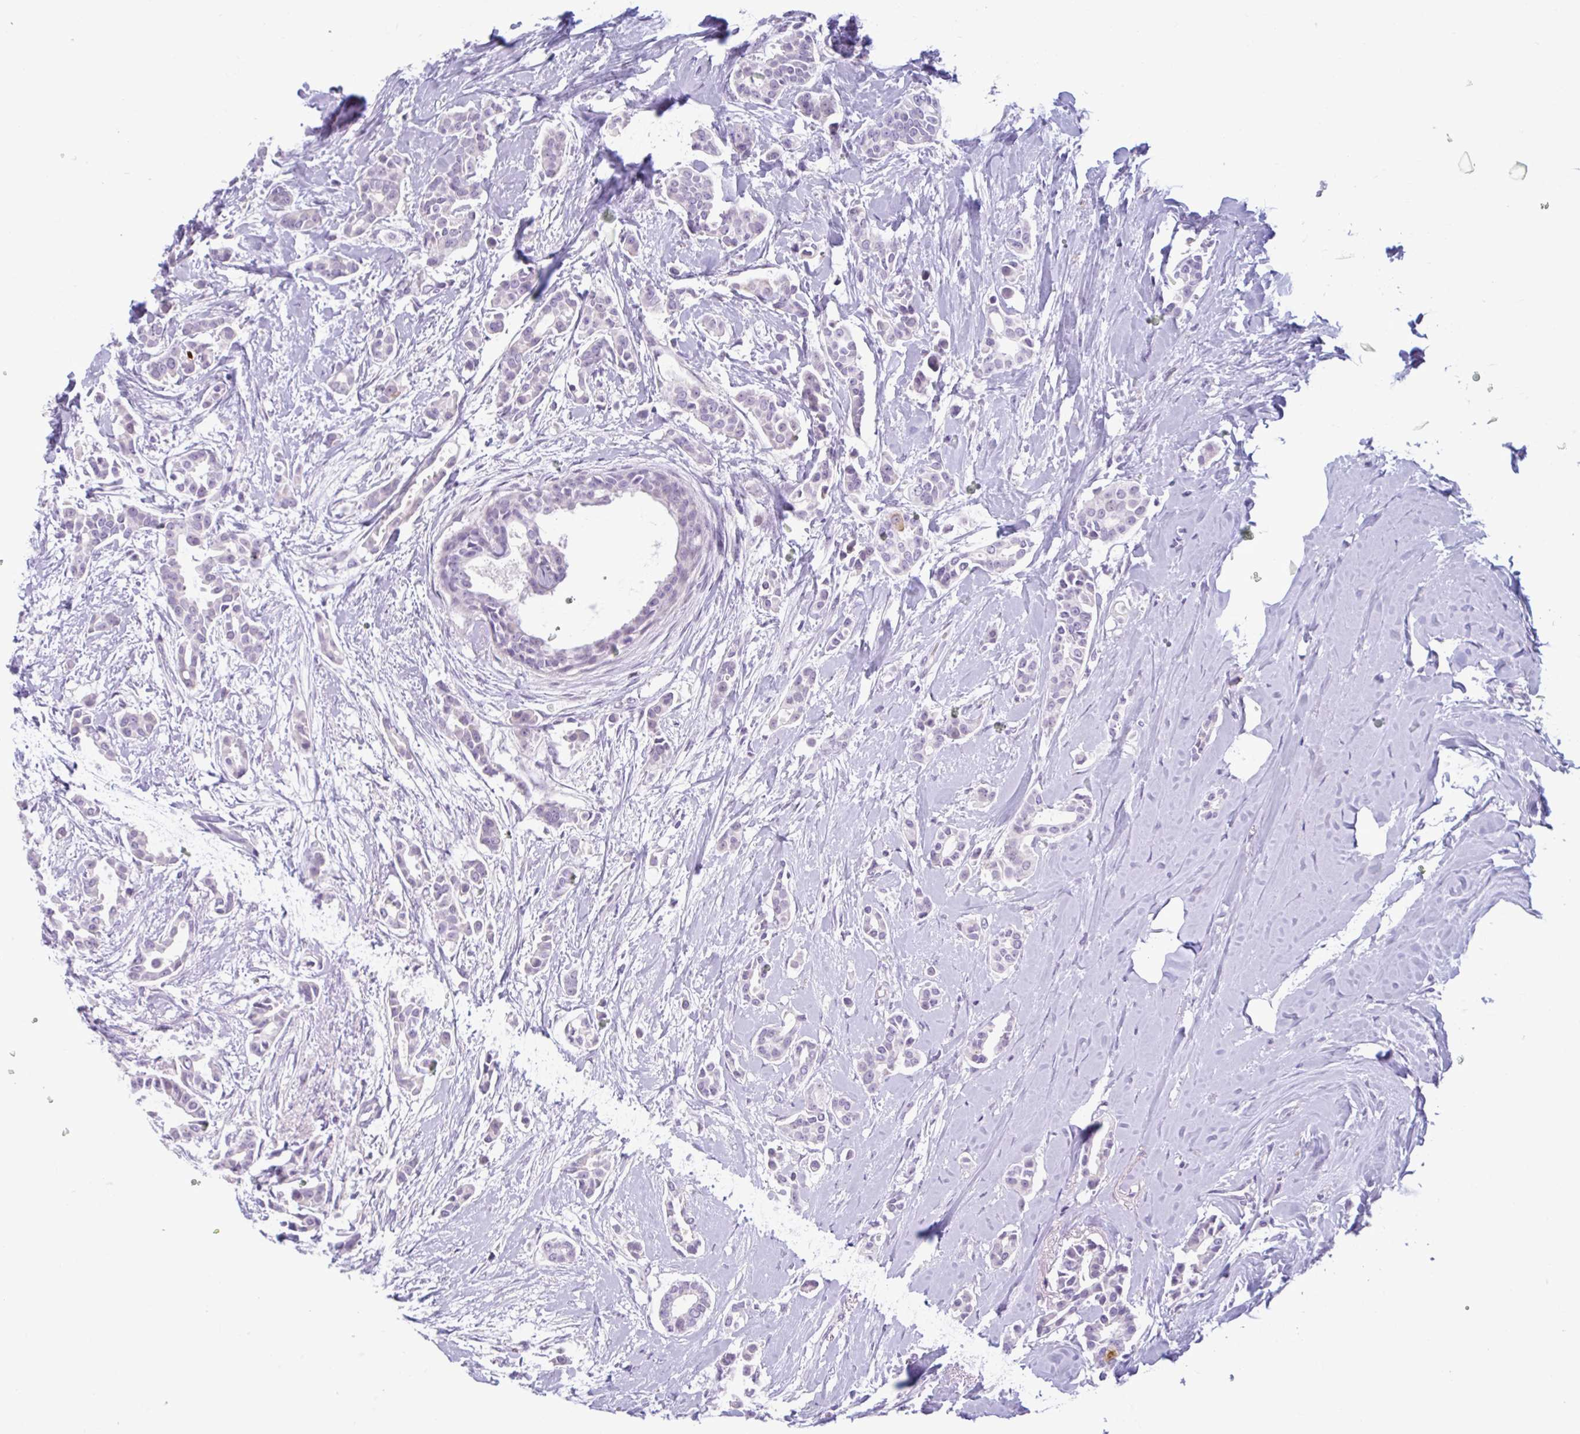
{"staining": {"intensity": "negative", "quantity": "none", "location": "none"}, "tissue": "breast cancer", "cell_type": "Tumor cells", "image_type": "cancer", "snomed": [{"axis": "morphology", "description": "Duct carcinoma"}, {"axis": "topography", "description": "Breast"}], "caption": "Breast intraductal carcinoma stained for a protein using IHC reveals no staining tumor cells.", "gene": "CEP120", "patient": {"sex": "female", "age": 64}}